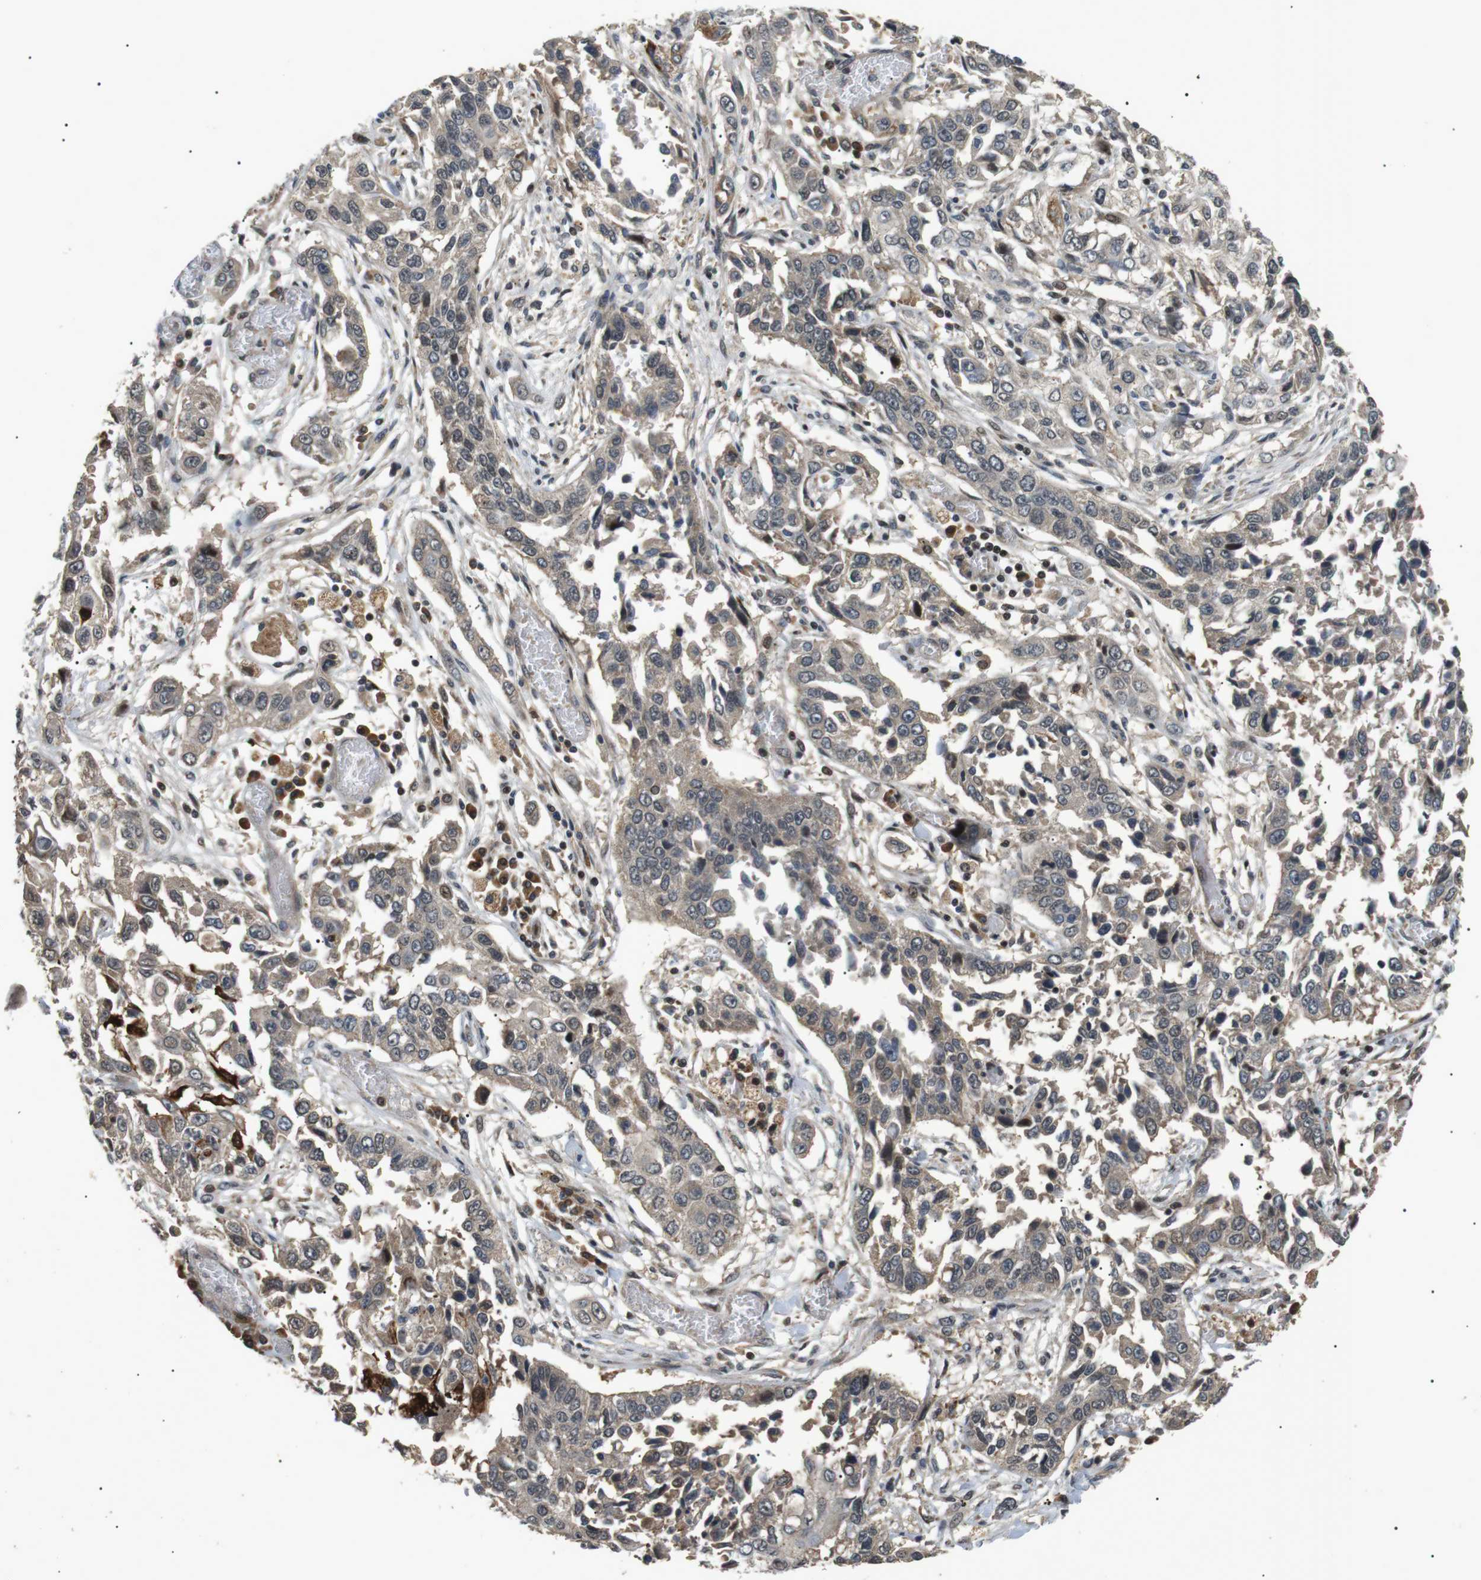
{"staining": {"intensity": "negative", "quantity": "none", "location": "none"}, "tissue": "lung cancer", "cell_type": "Tumor cells", "image_type": "cancer", "snomed": [{"axis": "morphology", "description": "Squamous cell carcinoma, NOS"}, {"axis": "topography", "description": "Lung"}], "caption": "Immunohistochemistry of squamous cell carcinoma (lung) displays no positivity in tumor cells. (DAB (3,3'-diaminobenzidine) immunohistochemistry visualized using brightfield microscopy, high magnification).", "gene": "HSPA13", "patient": {"sex": "male", "age": 71}}